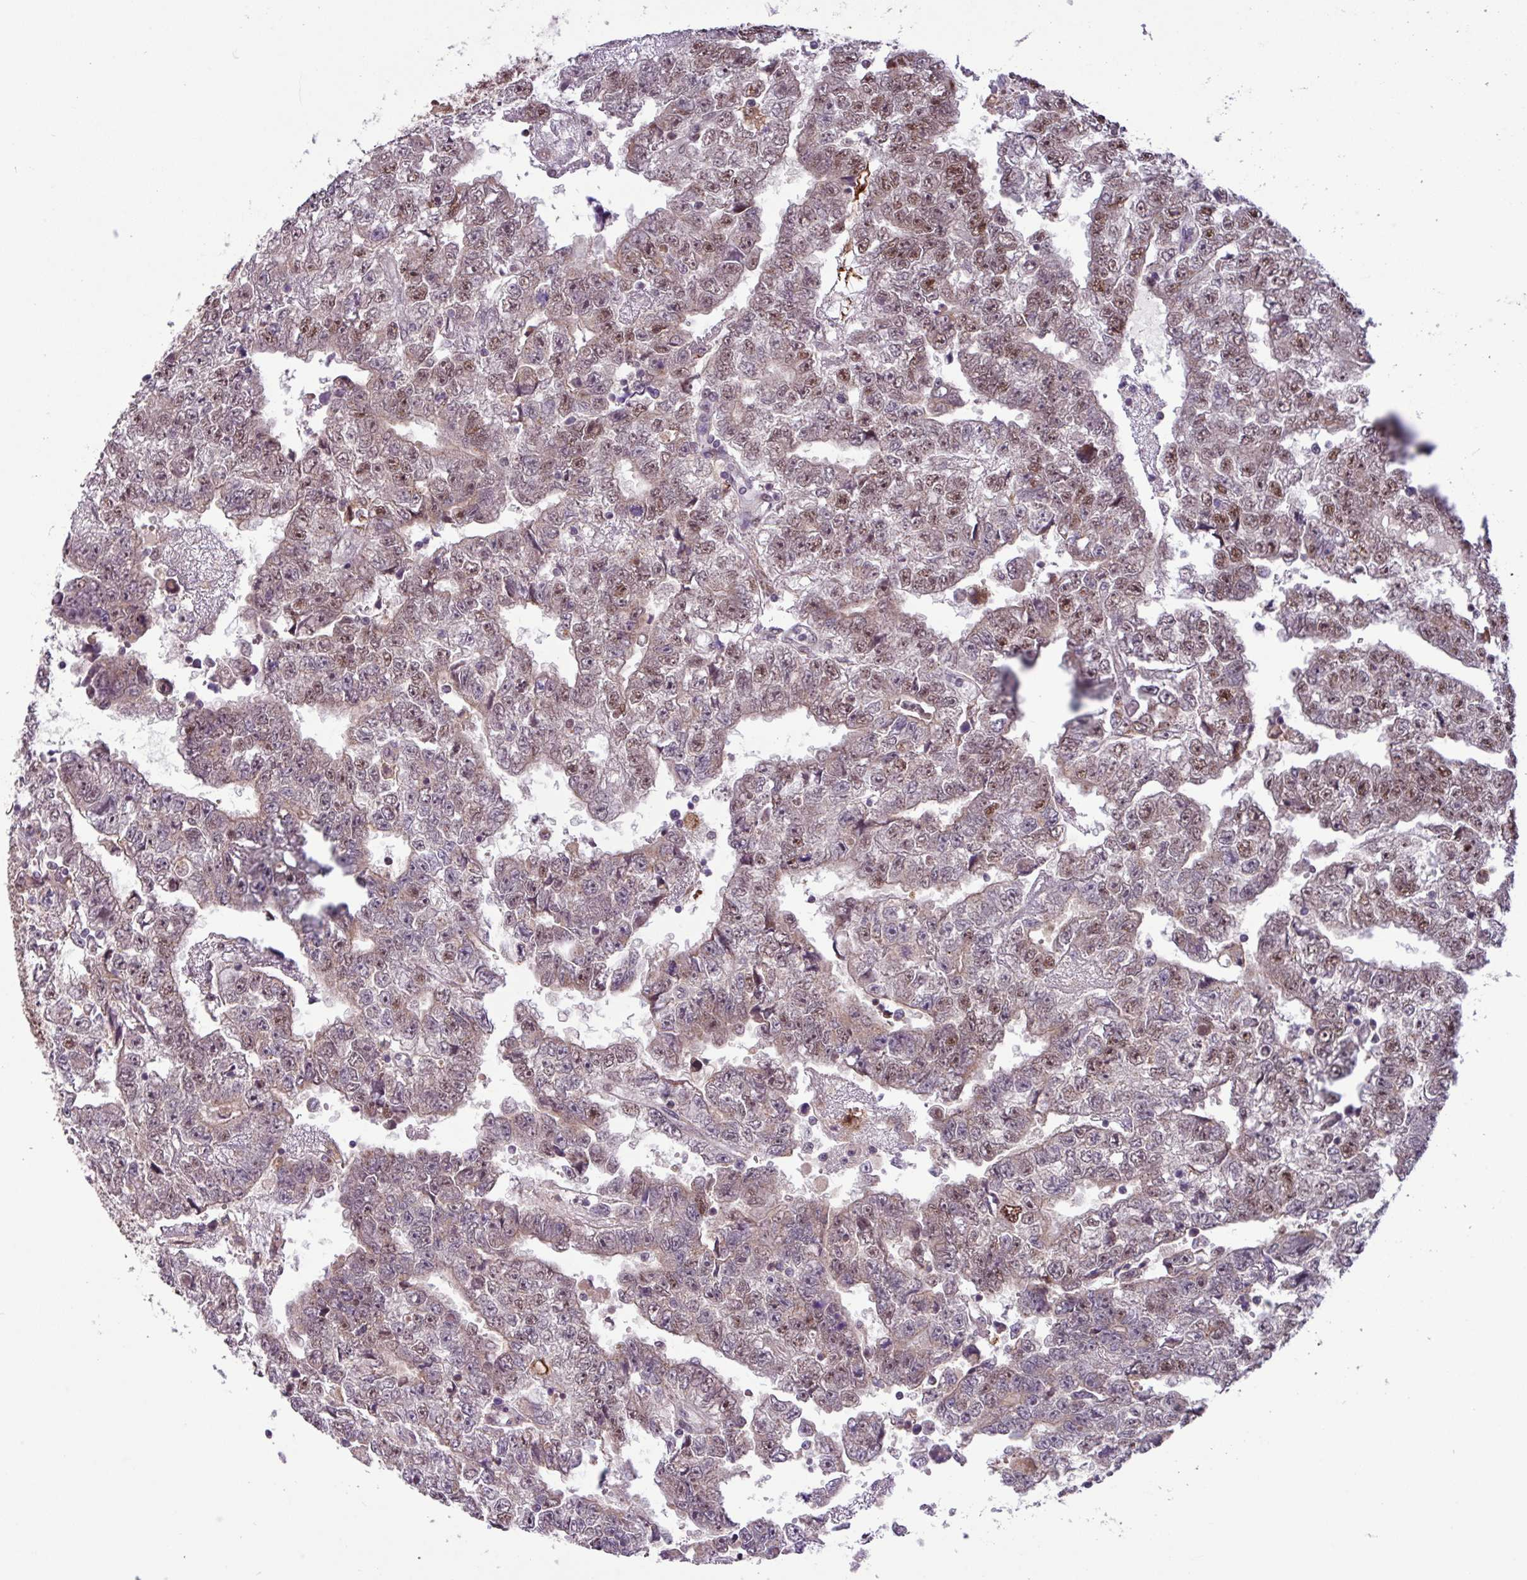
{"staining": {"intensity": "moderate", "quantity": "<25%", "location": "nuclear"}, "tissue": "testis cancer", "cell_type": "Tumor cells", "image_type": "cancer", "snomed": [{"axis": "morphology", "description": "Carcinoma, Embryonal, NOS"}, {"axis": "topography", "description": "Testis"}], "caption": "A high-resolution histopathology image shows immunohistochemistry (IHC) staining of testis cancer, which demonstrates moderate nuclear expression in about <25% of tumor cells.", "gene": "BRD3", "patient": {"sex": "male", "age": 25}}